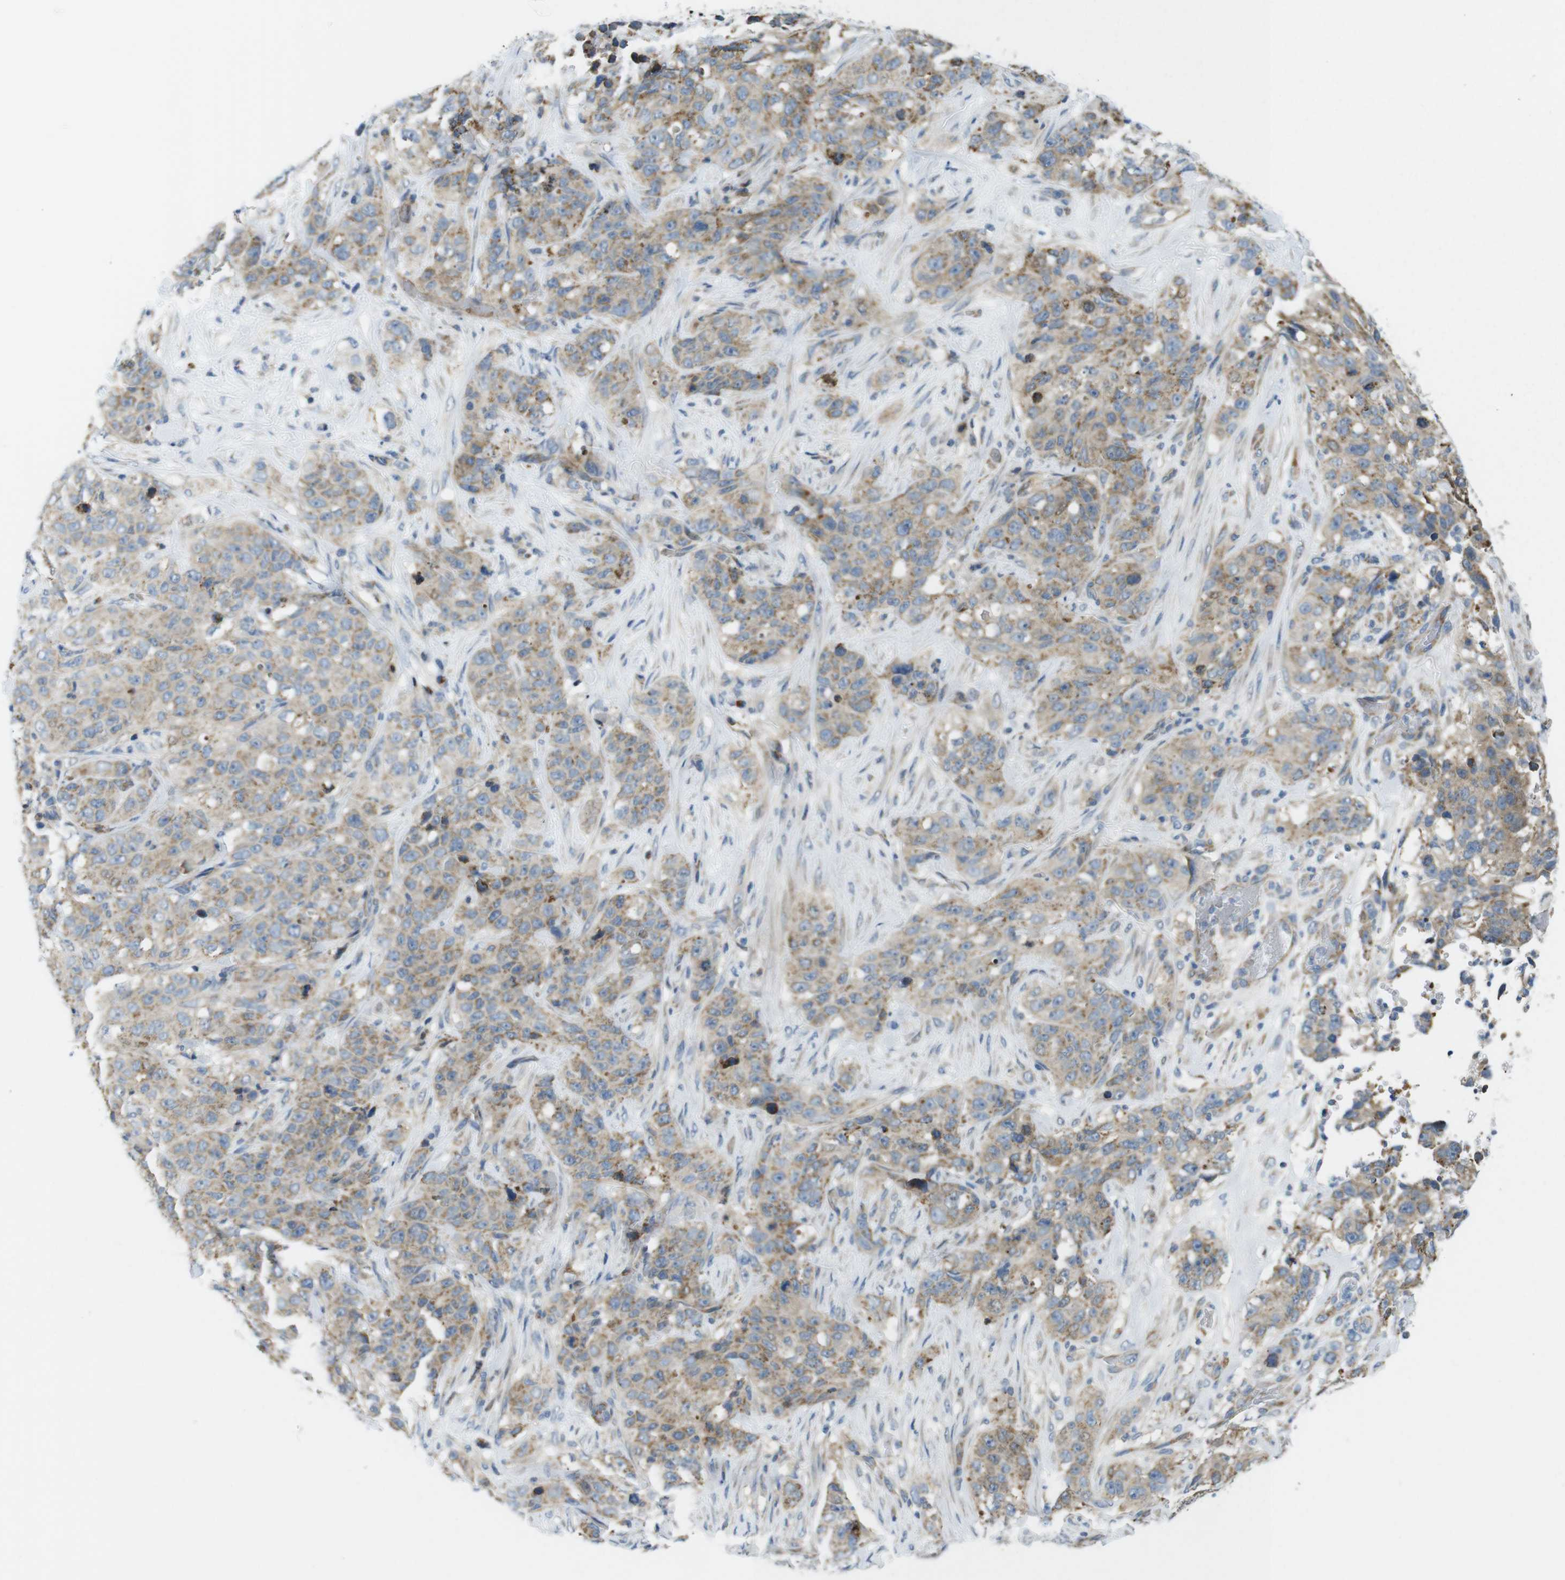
{"staining": {"intensity": "moderate", "quantity": ">75%", "location": "cytoplasmic/membranous"}, "tissue": "stomach cancer", "cell_type": "Tumor cells", "image_type": "cancer", "snomed": [{"axis": "morphology", "description": "Adenocarcinoma, NOS"}, {"axis": "topography", "description": "Stomach"}], "caption": "Stomach cancer was stained to show a protein in brown. There is medium levels of moderate cytoplasmic/membranous expression in about >75% of tumor cells.", "gene": "MARCHF1", "patient": {"sex": "male", "age": 48}}